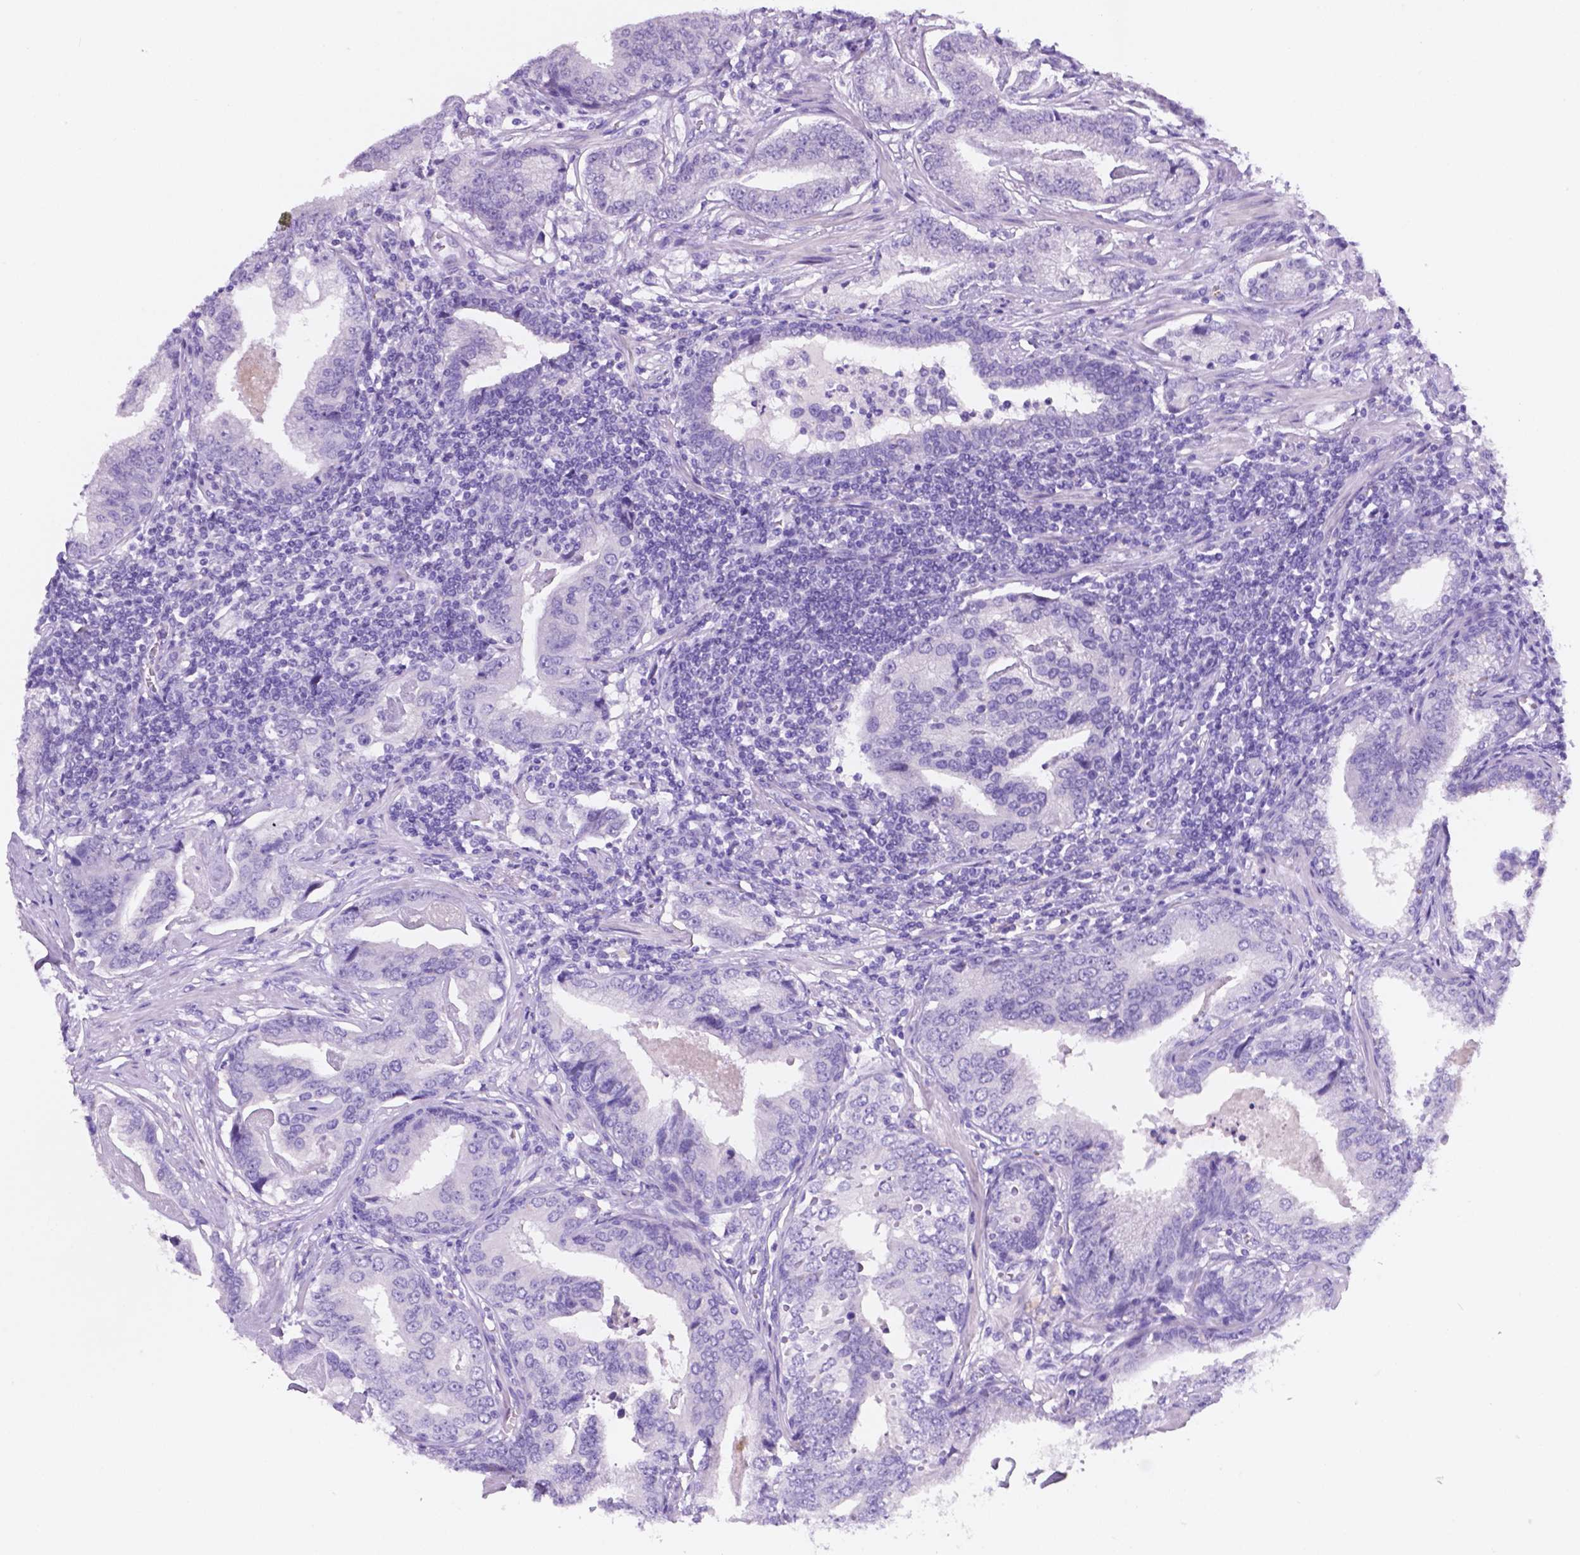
{"staining": {"intensity": "negative", "quantity": "none", "location": "none"}, "tissue": "prostate cancer", "cell_type": "Tumor cells", "image_type": "cancer", "snomed": [{"axis": "morphology", "description": "Adenocarcinoma, NOS"}, {"axis": "topography", "description": "Prostate"}], "caption": "This is an immunohistochemistry (IHC) photomicrograph of prostate cancer (adenocarcinoma). There is no expression in tumor cells.", "gene": "EBLN2", "patient": {"sex": "male", "age": 64}}